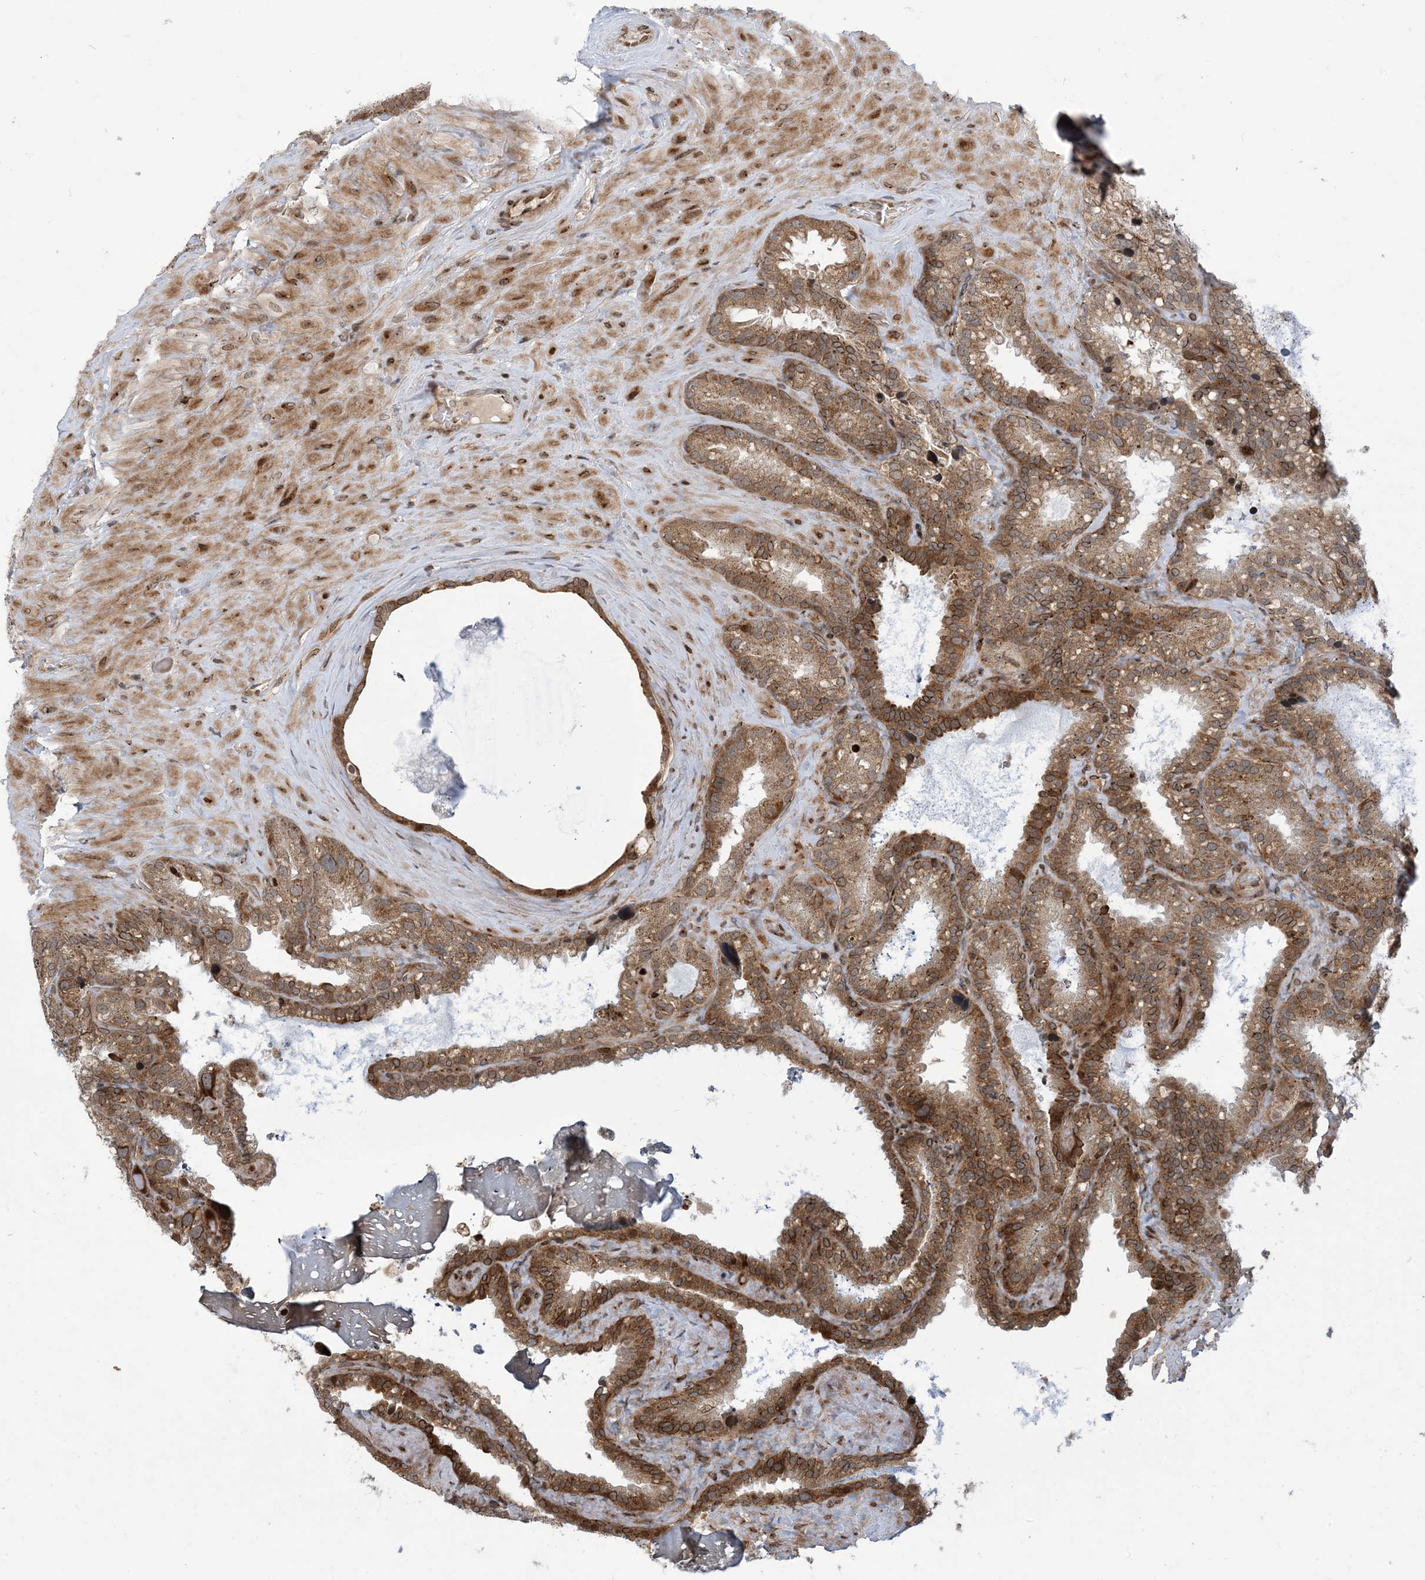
{"staining": {"intensity": "strong", "quantity": ">75%", "location": "cytoplasmic/membranous"}, "tissue": "seminal vesicle", "cell_type": "Glandular cells", "image_type": "normal", "snomed": [{"axis": "morphology", "description": "Normal tissue, NOS"}, {"axis": "topography", "description": "Prostate"}, {"axis": "topography", "description": "Seminal veicle"}], "caption": "Strong cytoplasmic/membranous expression for a protein is appreciated in about >75% of glandular cells of normal seminal vesicle using IHC.", "gene": "CASP4", "patient": {"sex": "male", "age": 68}}